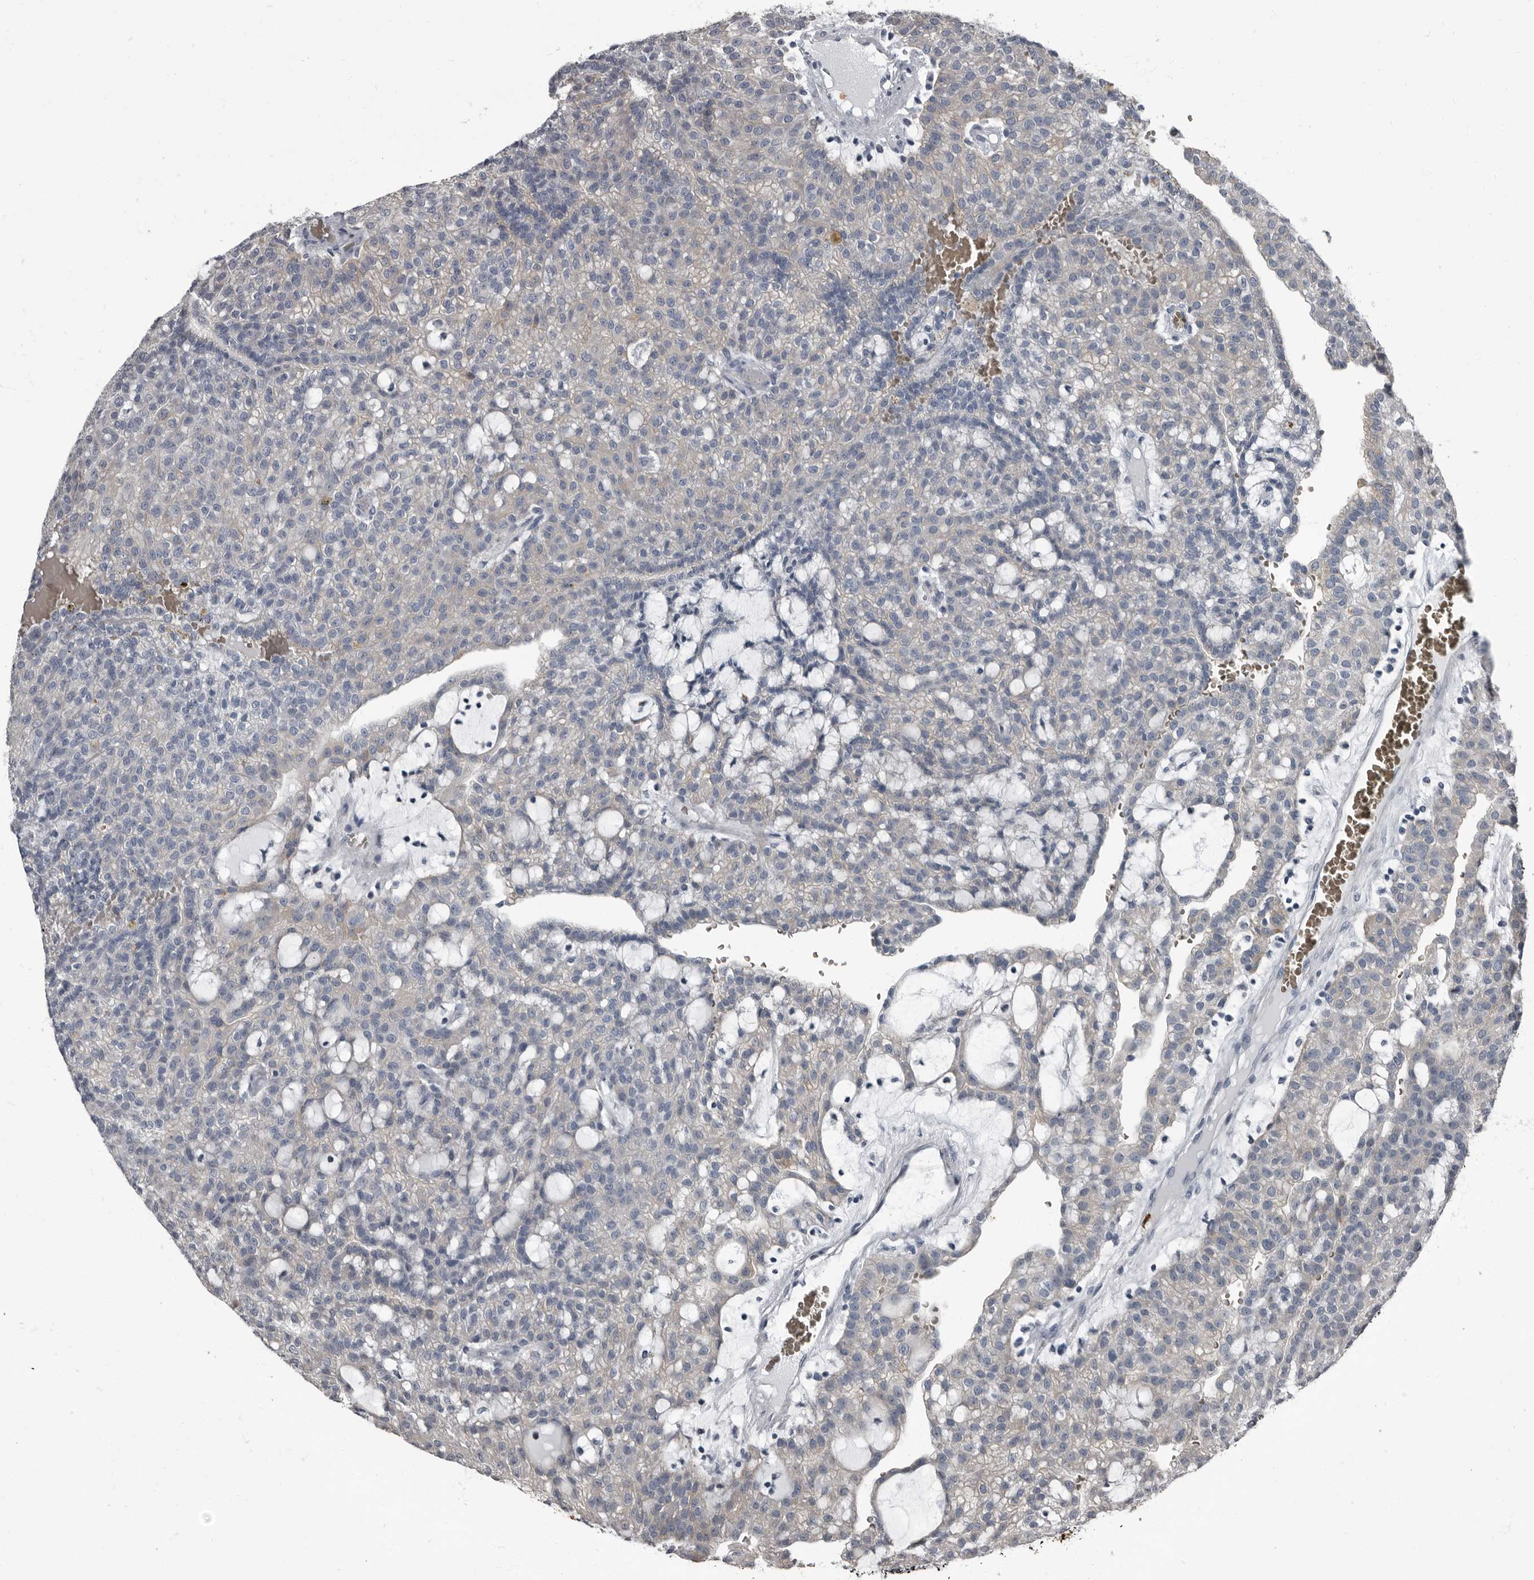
{"staining": {"intensity": "negative", "quantity": "none", "location": "none"}, "tissue": "renal cancer", "cell_type": "Tumor cells", "image_type": "cancer", "snomed": [{"axis": "morphology", "description": "Adenocarcinoma, NOS"}, {"axis": "topography", "description": "Kidney"}], "caption": "This photomicrograph is of adenocarcinoma (renal) stained with immunohistochemistry to label a protein in brown with the nuclei are counter-stained blue. There is no expression in tumor cells.", "gene": "TPD52L1", "patient": {"sex": "male", "age": 63}}